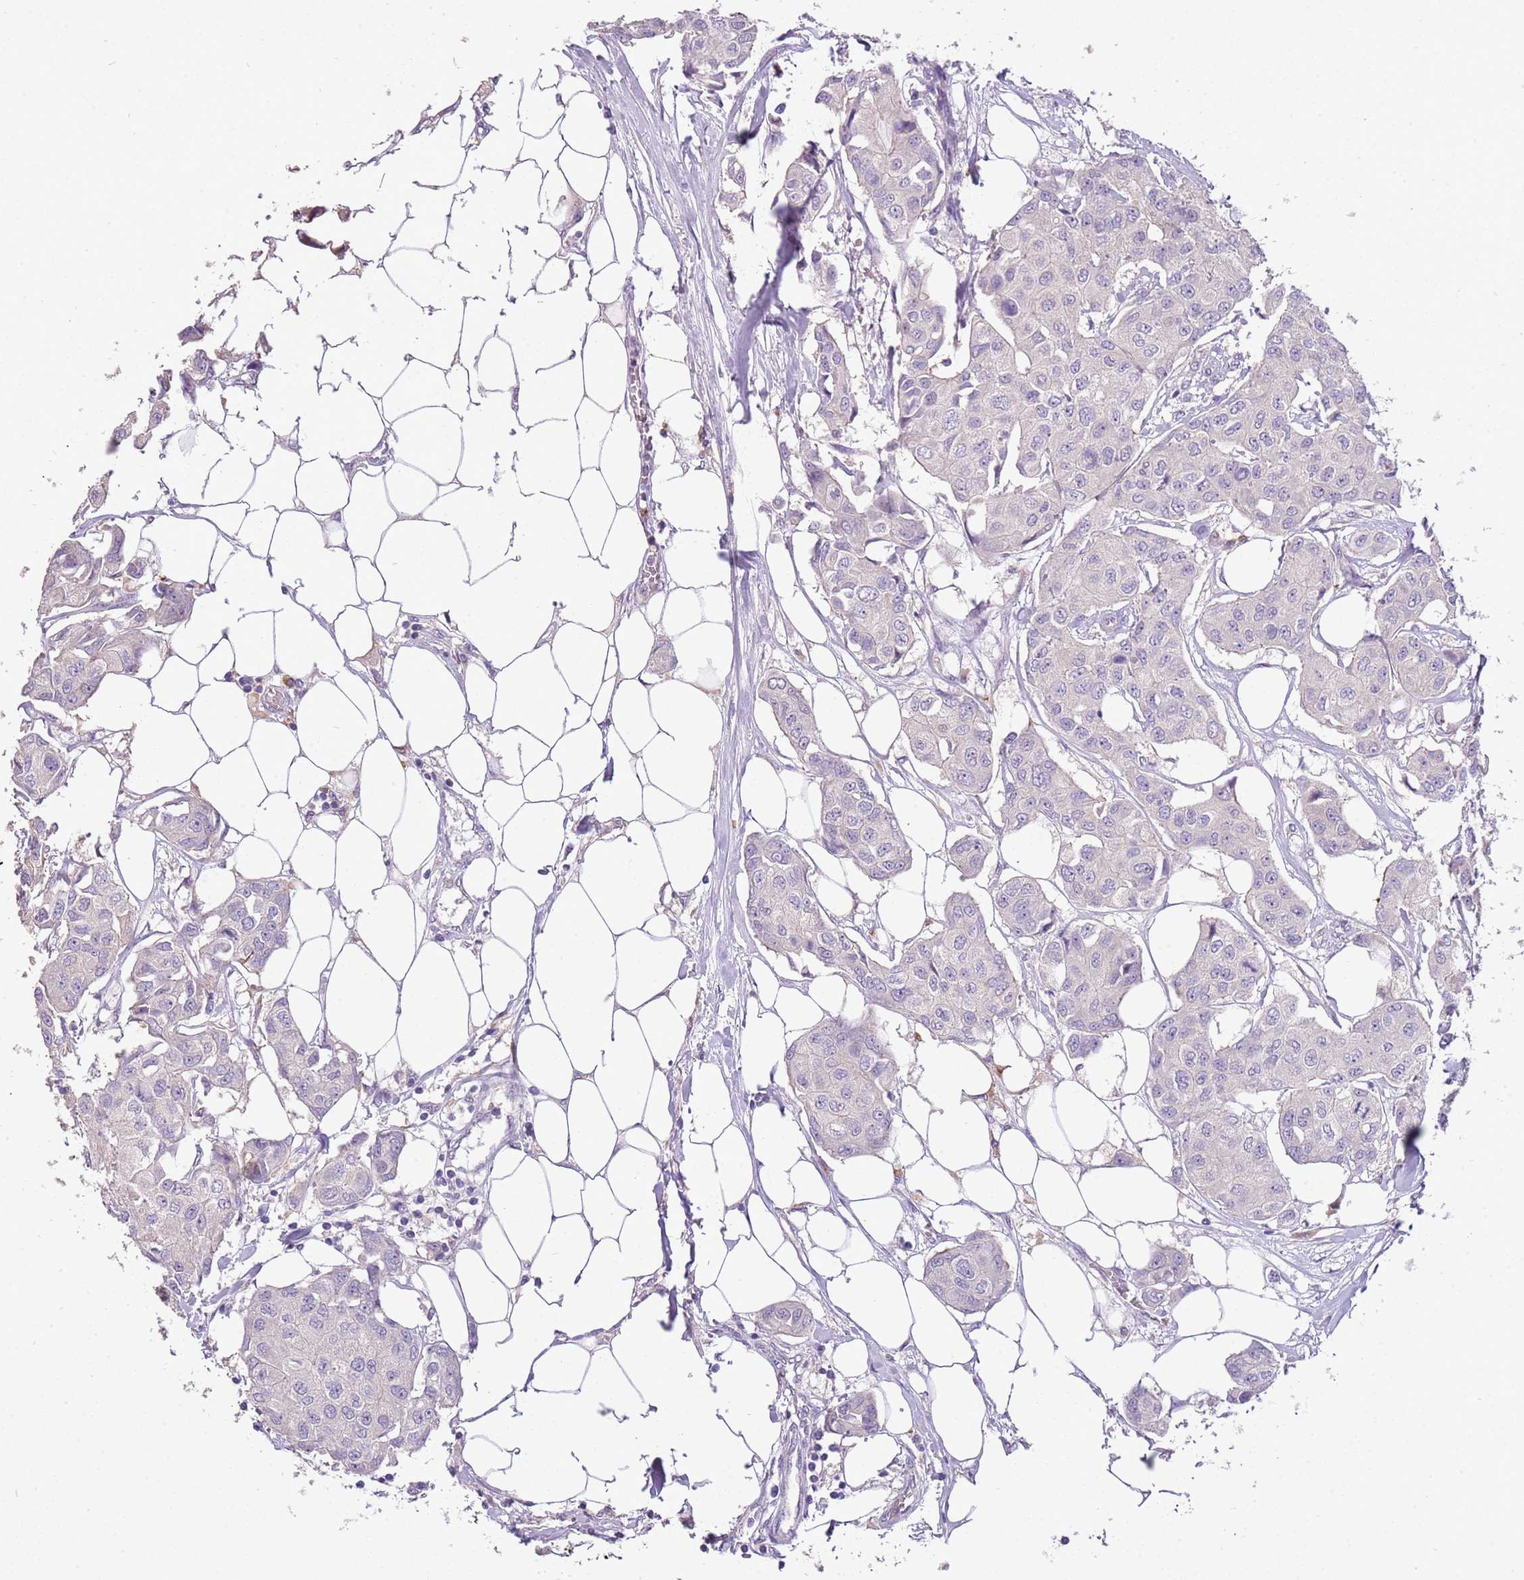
{"staining": {"intensity": "negative", "quantity": "none", "location": "none"}, "tissue": "breast cancer", "cell_type": "Tumor cells", "image_type": "cancer", "snomed": [{"axis": "morphology", "description": "Duct carcinoma"}, {"axis": "topography", "description": "Breast"}, {"axis": "topography", "description": "Lymph node"}], "caption": "Immunohistochemistry image of neoplastic tissue: human breast invasive ductal carcinoma stained with DAB demonstrates no significant protein expression in tumor cells. (Brightfield microscopy of DAB (3,3'-diaminobenzidine) immunohistochemistry at high magnification).", "gene": "SCAMP5", "patient": {"sex": "female", "age": 80}}